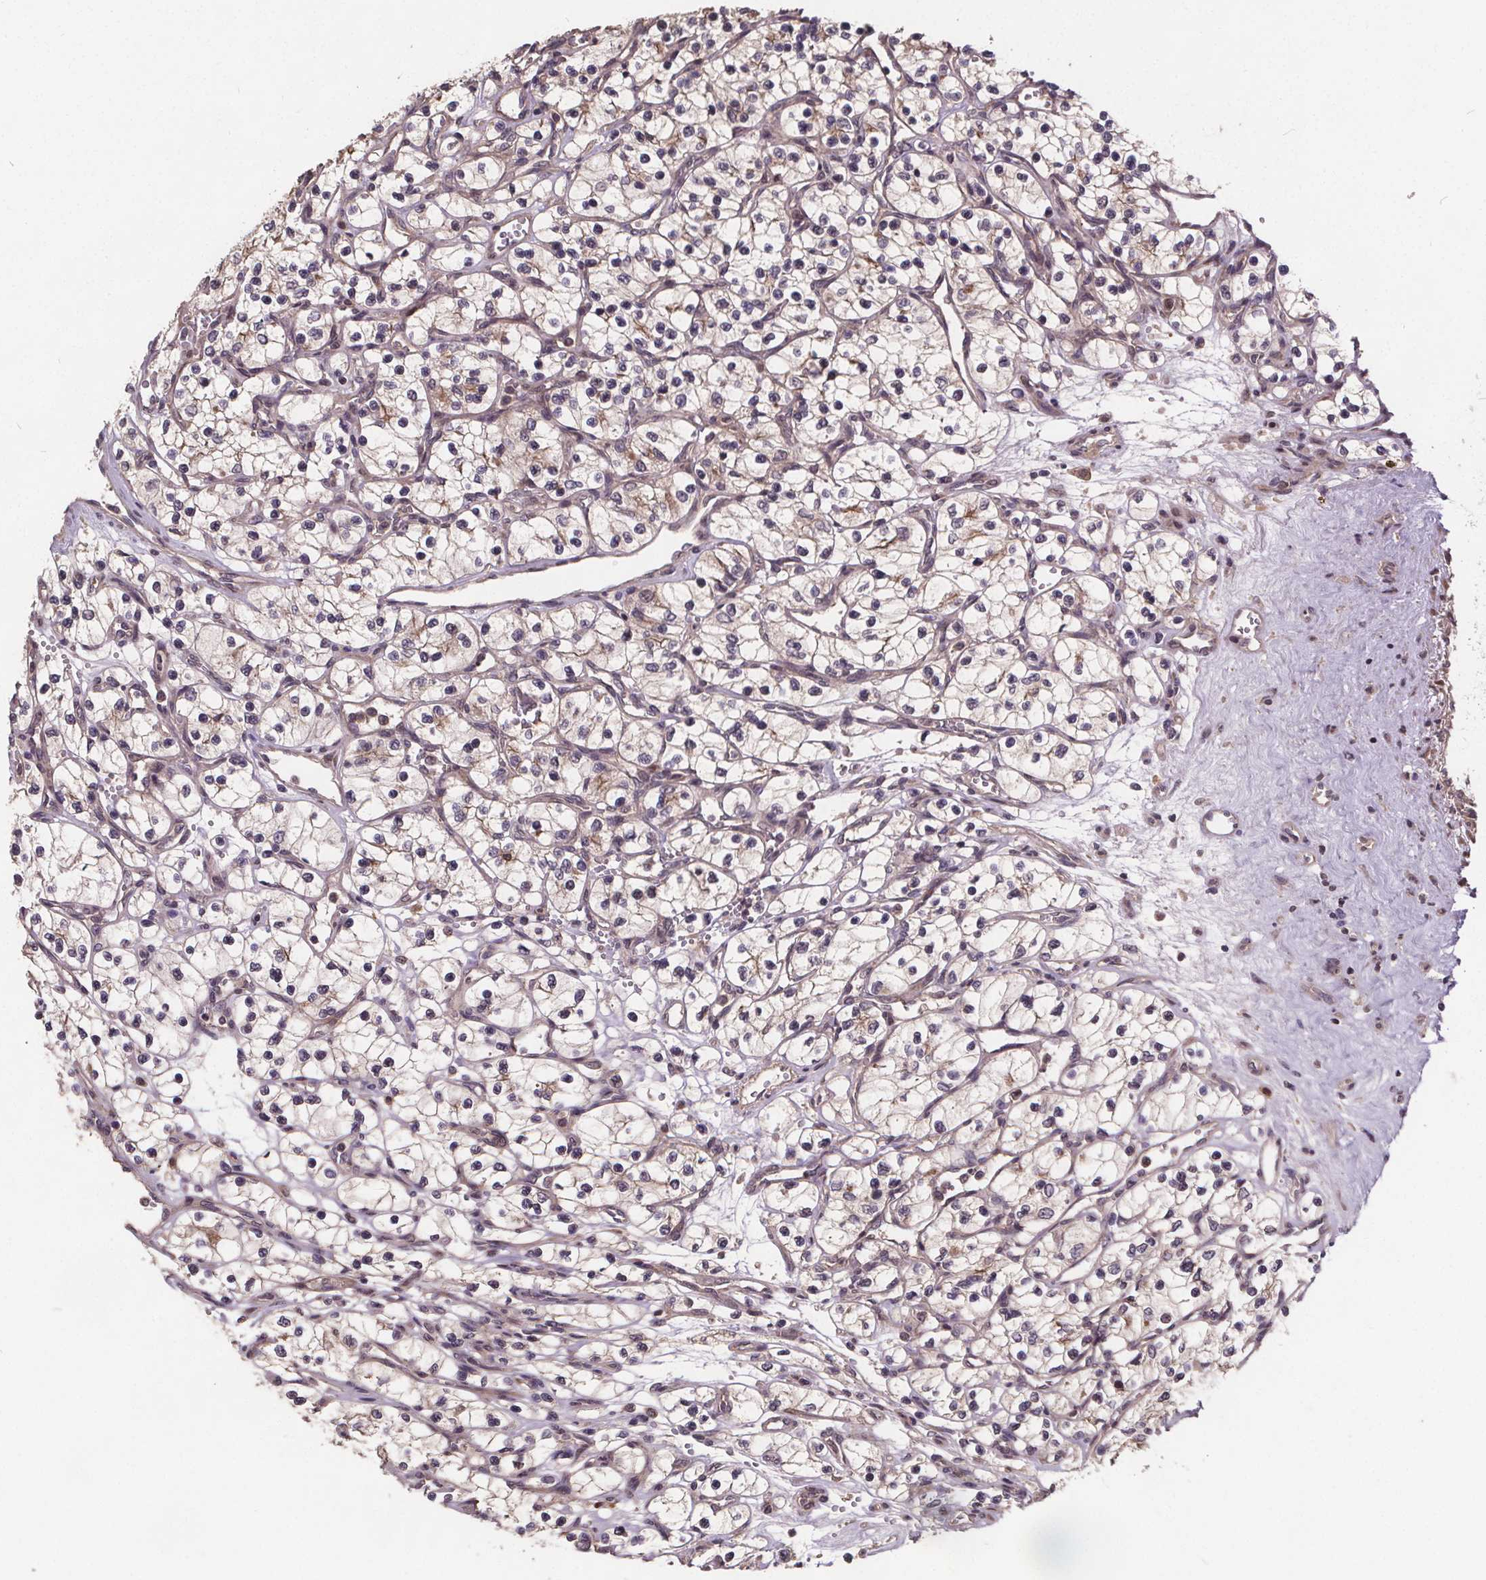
{"staining": {"intensity": "weak", "quantity": "<25%", "location": "cytoplasmic/membranous"}, "tissue": "renal cancer", "cell_type": "Tumor cells", "image_type": "cancer", "snomed": [{"axis": "morphology", "description": "Adenocarcinoma, NOS"}, {"axis": "topography", "description": "Kidney"}], "caption": "Photomicrograph shows no significant protein expression in tumor cells of adenocarcinoma (renal). (Stains: DAB (3,3'-diaminobenzidine) immunohistochemistry (IHC) with hematoxylin counter stain, Microscopy: brightfield microscopy at high magnification).", "gene": "USP9X", "patient": {"sex": "female", "age": 69}}